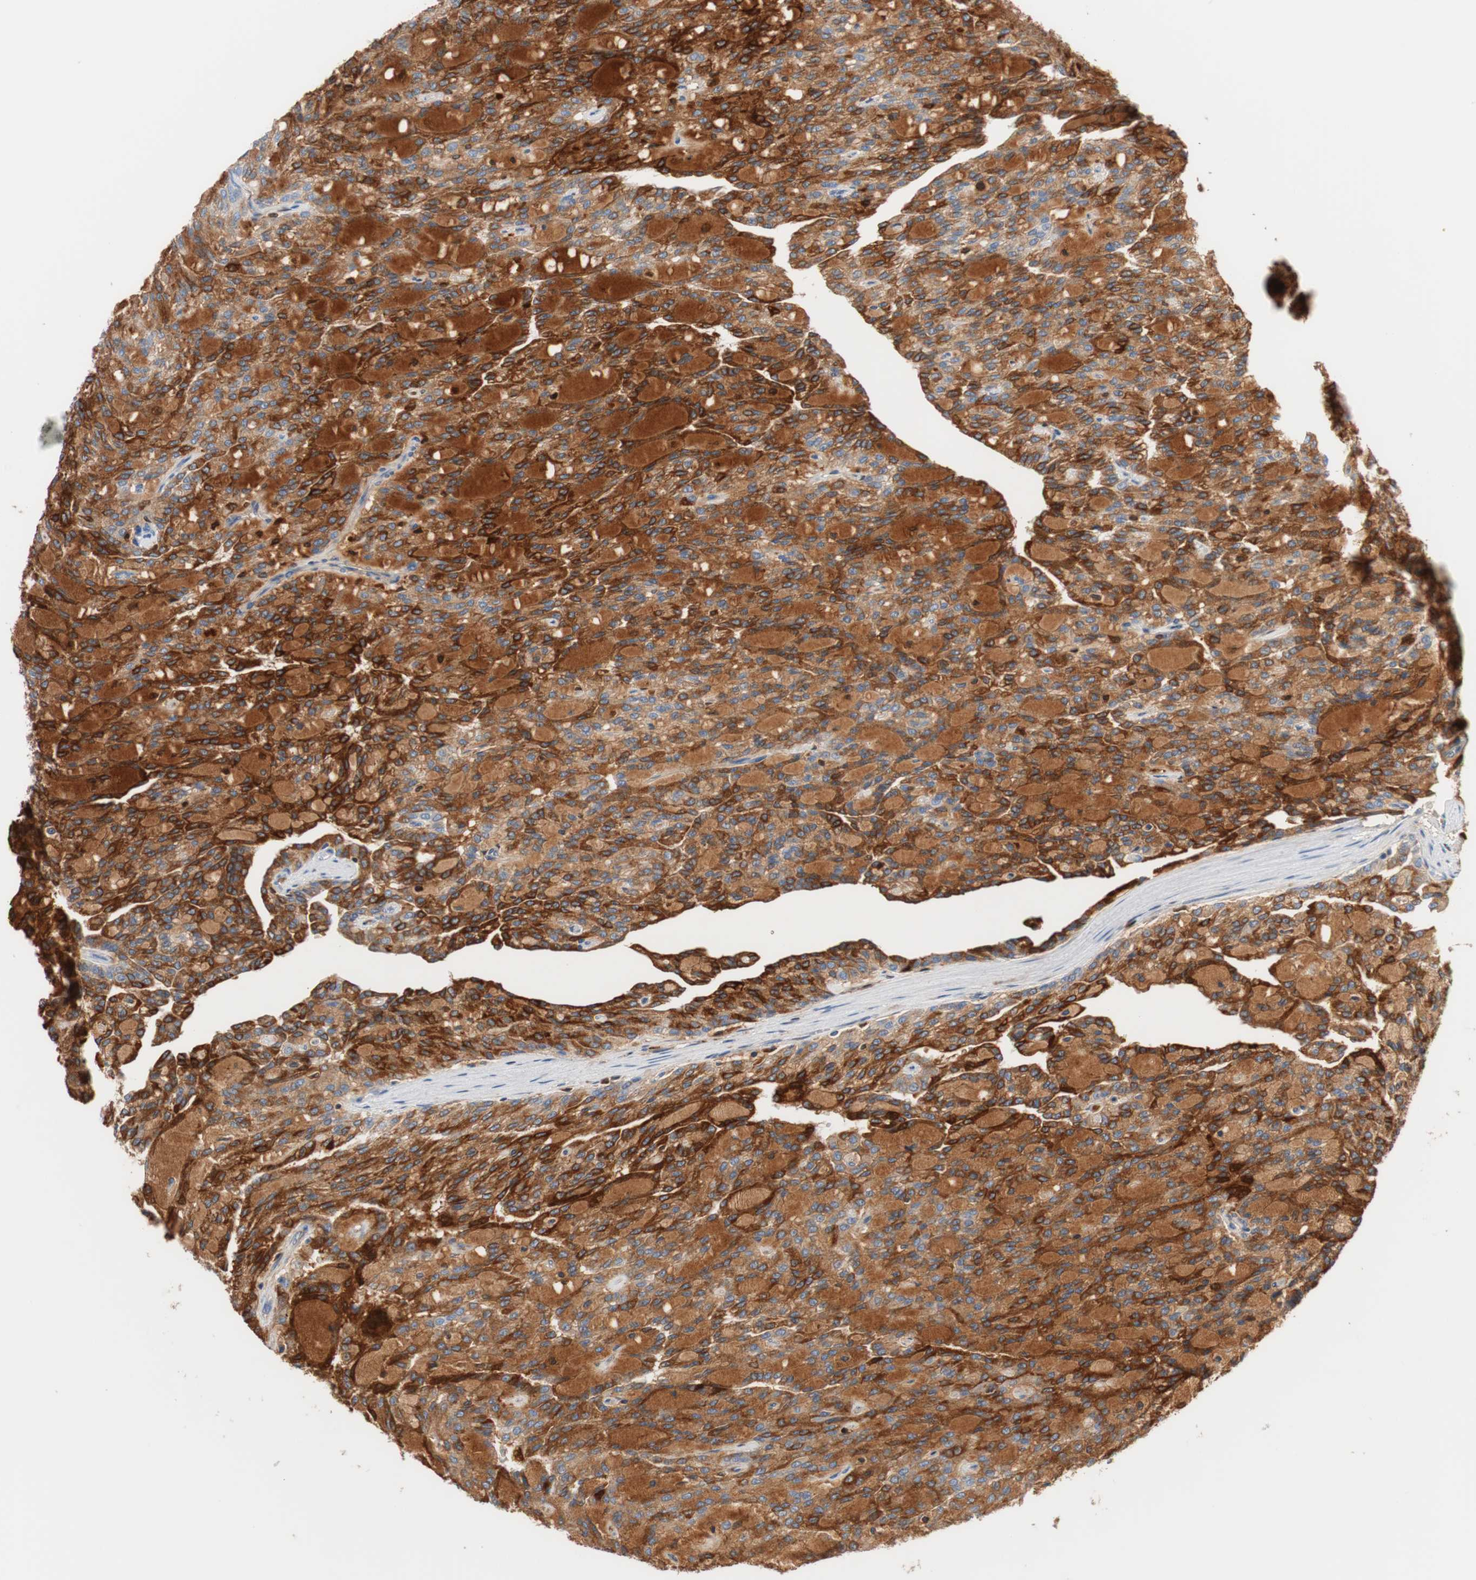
{"staining": {"intensity": "strong", "quantity": ">75%", "location": "cytoplasmic/membranous"}, "tissue": "renal cancer", "cell_type": "Tumor cells", "image_type": "cancer", "snomed": [{"axis": "morphology", "description": "Adenocarcinoma, NOS"}, {"axis": "topography", "description": "Kidney"}], "caption": "Human renal adenocarcinoma stained with a protein marker displays strong staining in tumor cells.", "gene": "RBP4", "patient": {"sex": "male", "age": 63}}